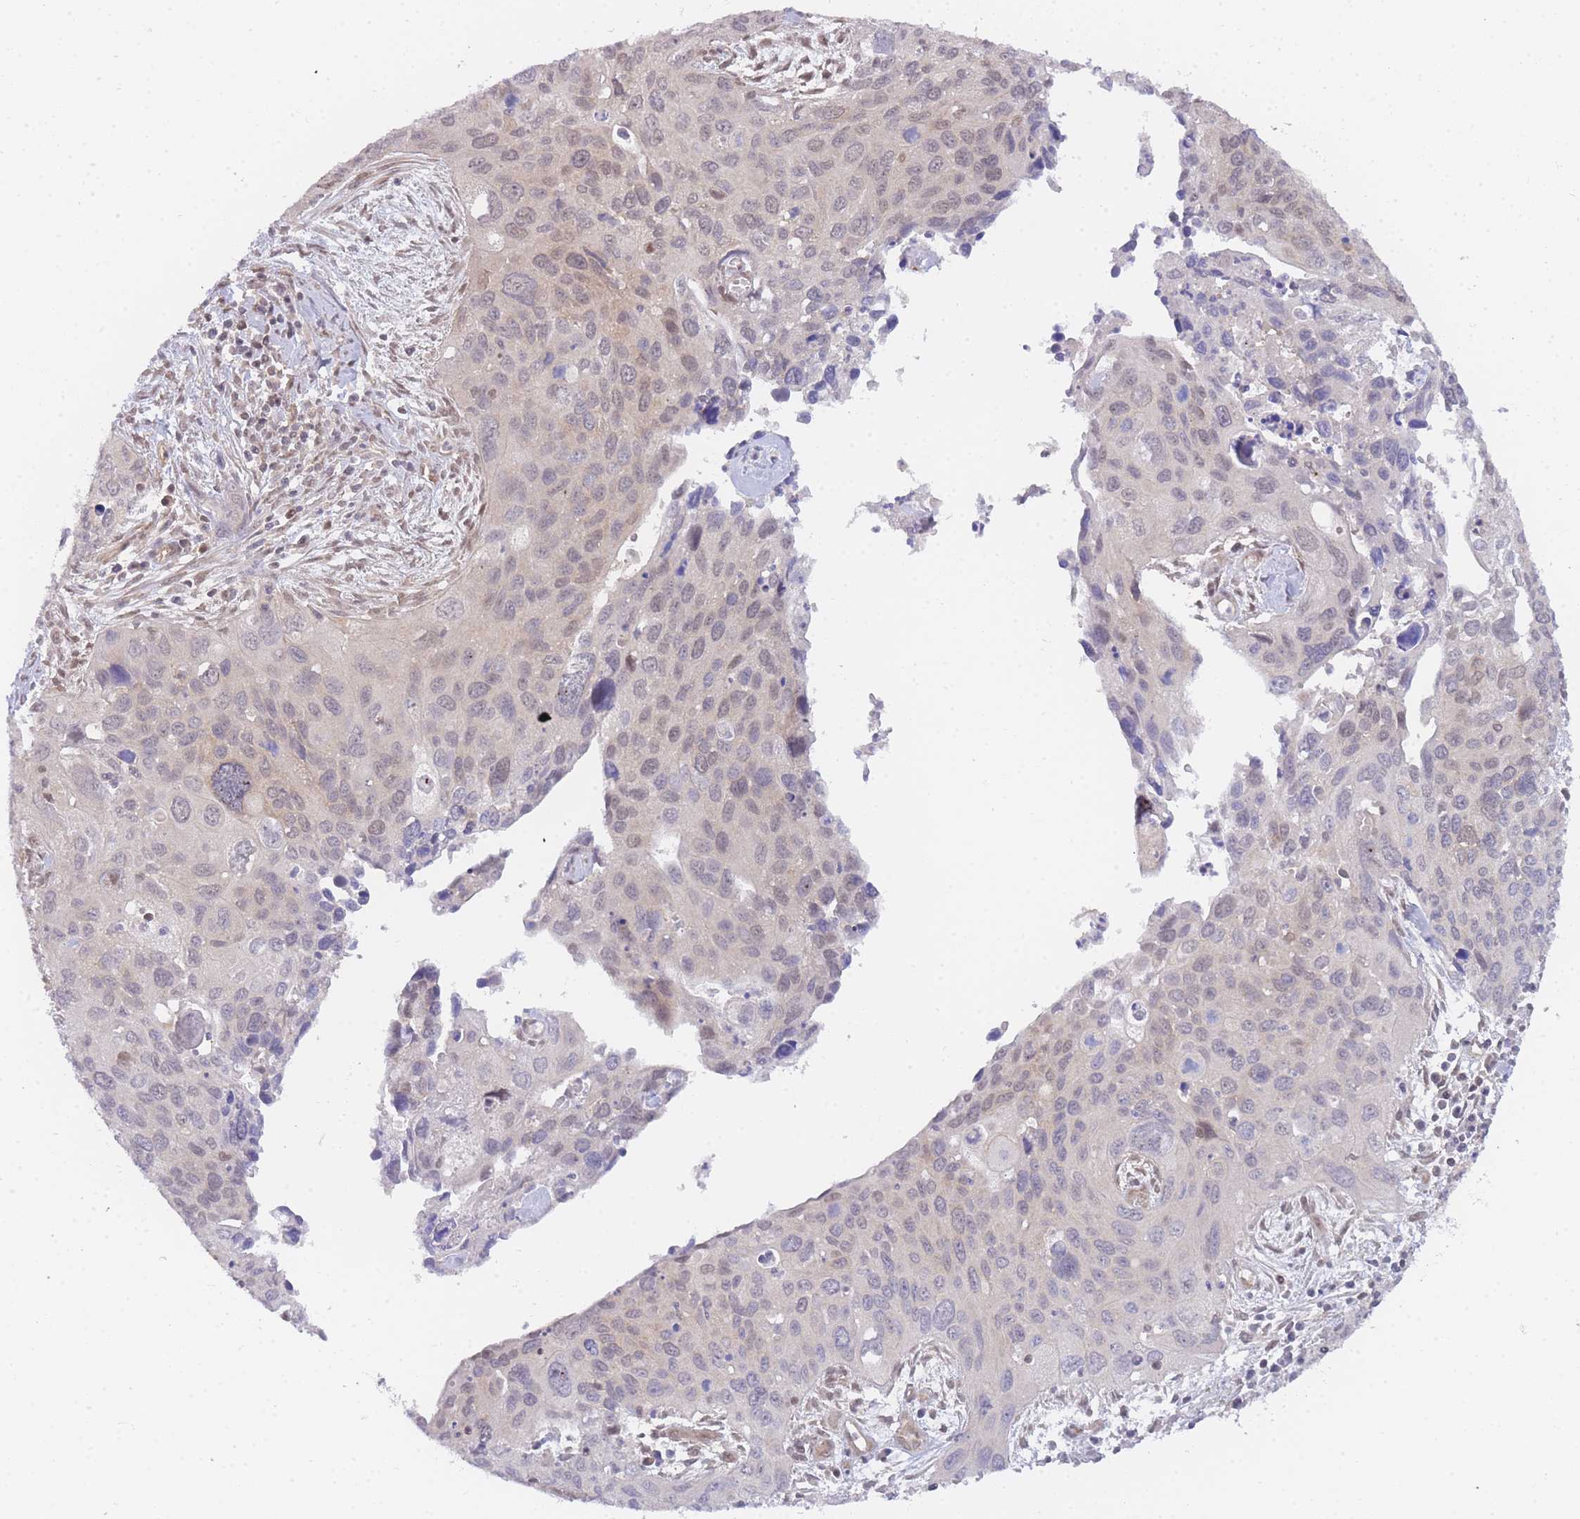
{"staining": {"intensity": "weak", "quantity": "25%-75%", "location": "nuclear"}, "tissue": "cervical cancer", "cell_type": "Tumor cells", "image_type": "cancer", "snomed": [{"axis": "morphology", "description": "Squamous cell carcinoma, NOS"}, {"axis": "topography", "description": "Cervix"}], "caption": "Human cervical cancer (squamous cell carcinoma) stained with a brown dye shows weak nuclear positive expression in approximately 25%-75% of tumor cells.", "gene": "KIAA1191", "patient": {"sex": "female", "age": 55}}